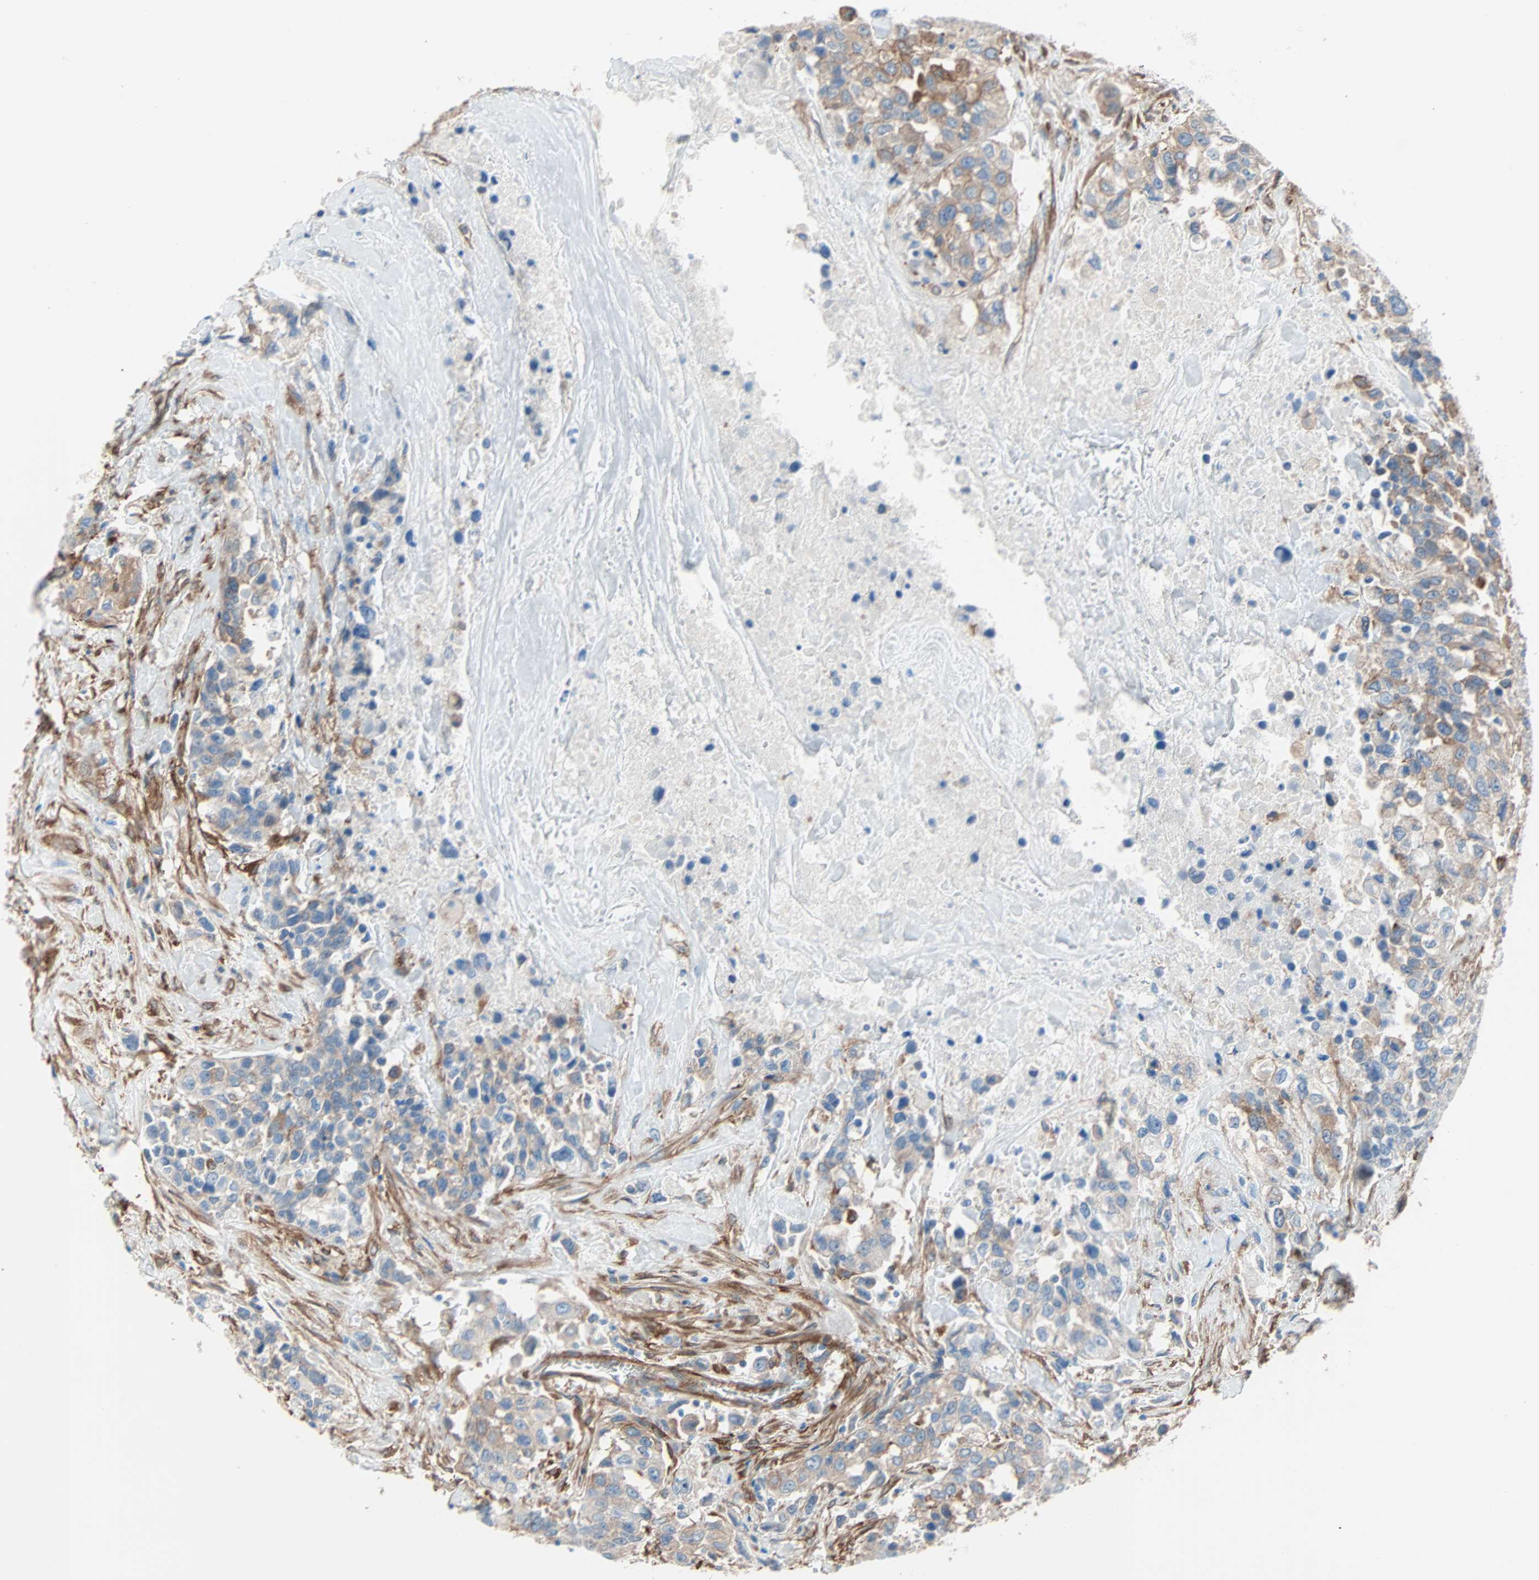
{"staining": {"intensity": "moderate", "quantity": ">75%", "location": "cytoplasmic/membranous"}, "tissue": "urothelial cancer", "cell_type": "Tumor cells", "image_type": "cancer", "snomed": [{"axis": "morphology", "description": "Urothelial carcinoma, High grade"}, {"axis": "topography", "description": "Urinary bladder"}], "caption": "Brown immunohistochemical staining in urothelial cancer reveals moderate cytoplasmic/membranous staining in about >75% of tumor cells. (IHC, brightfield microscopy, high magnification).", "gene": "EPB41L2", "patient": {"sex": "female", "age": 80}}